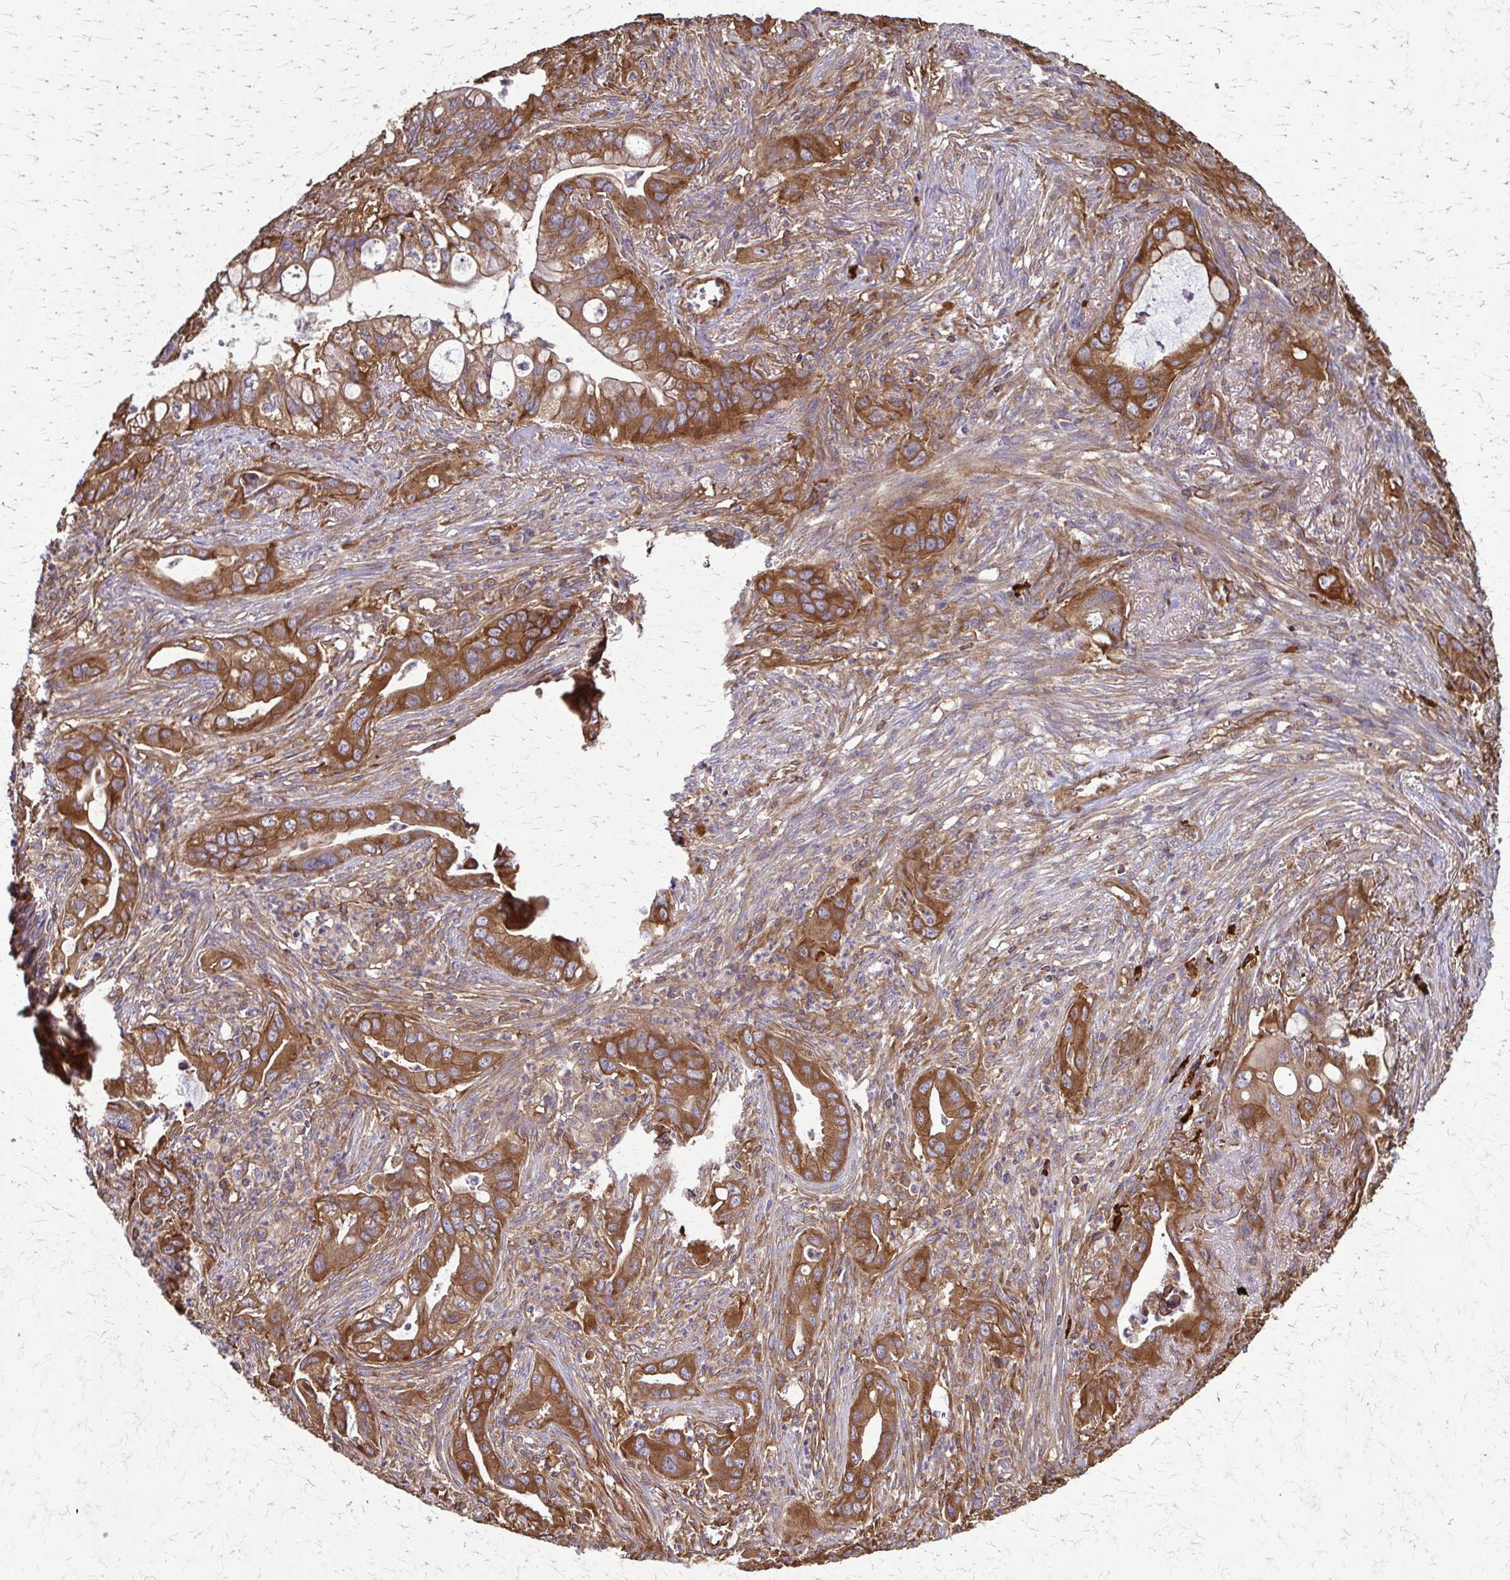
{"staining": {"intensity": "moderate", "quantity": ">75%", "location": "cytoplasmic/membranous"}, "tissue": "lung cancer", "cell_type": "Tumor cells", "image_type": "cancer", "snomed": [{"axis": "morphology", "description": "Adenocarcinoma, NOS"}, {"axis": "topography", "description": "Lung"}], "caption": "Brown immunohistochemical staining in human adenocarcinoma (lung) shows moderate cytoplasmic/membranous positivity in approximately >75% of tumor cells.", "gene": "EEF2", "patient": {"sex": "male", "age": 65}}